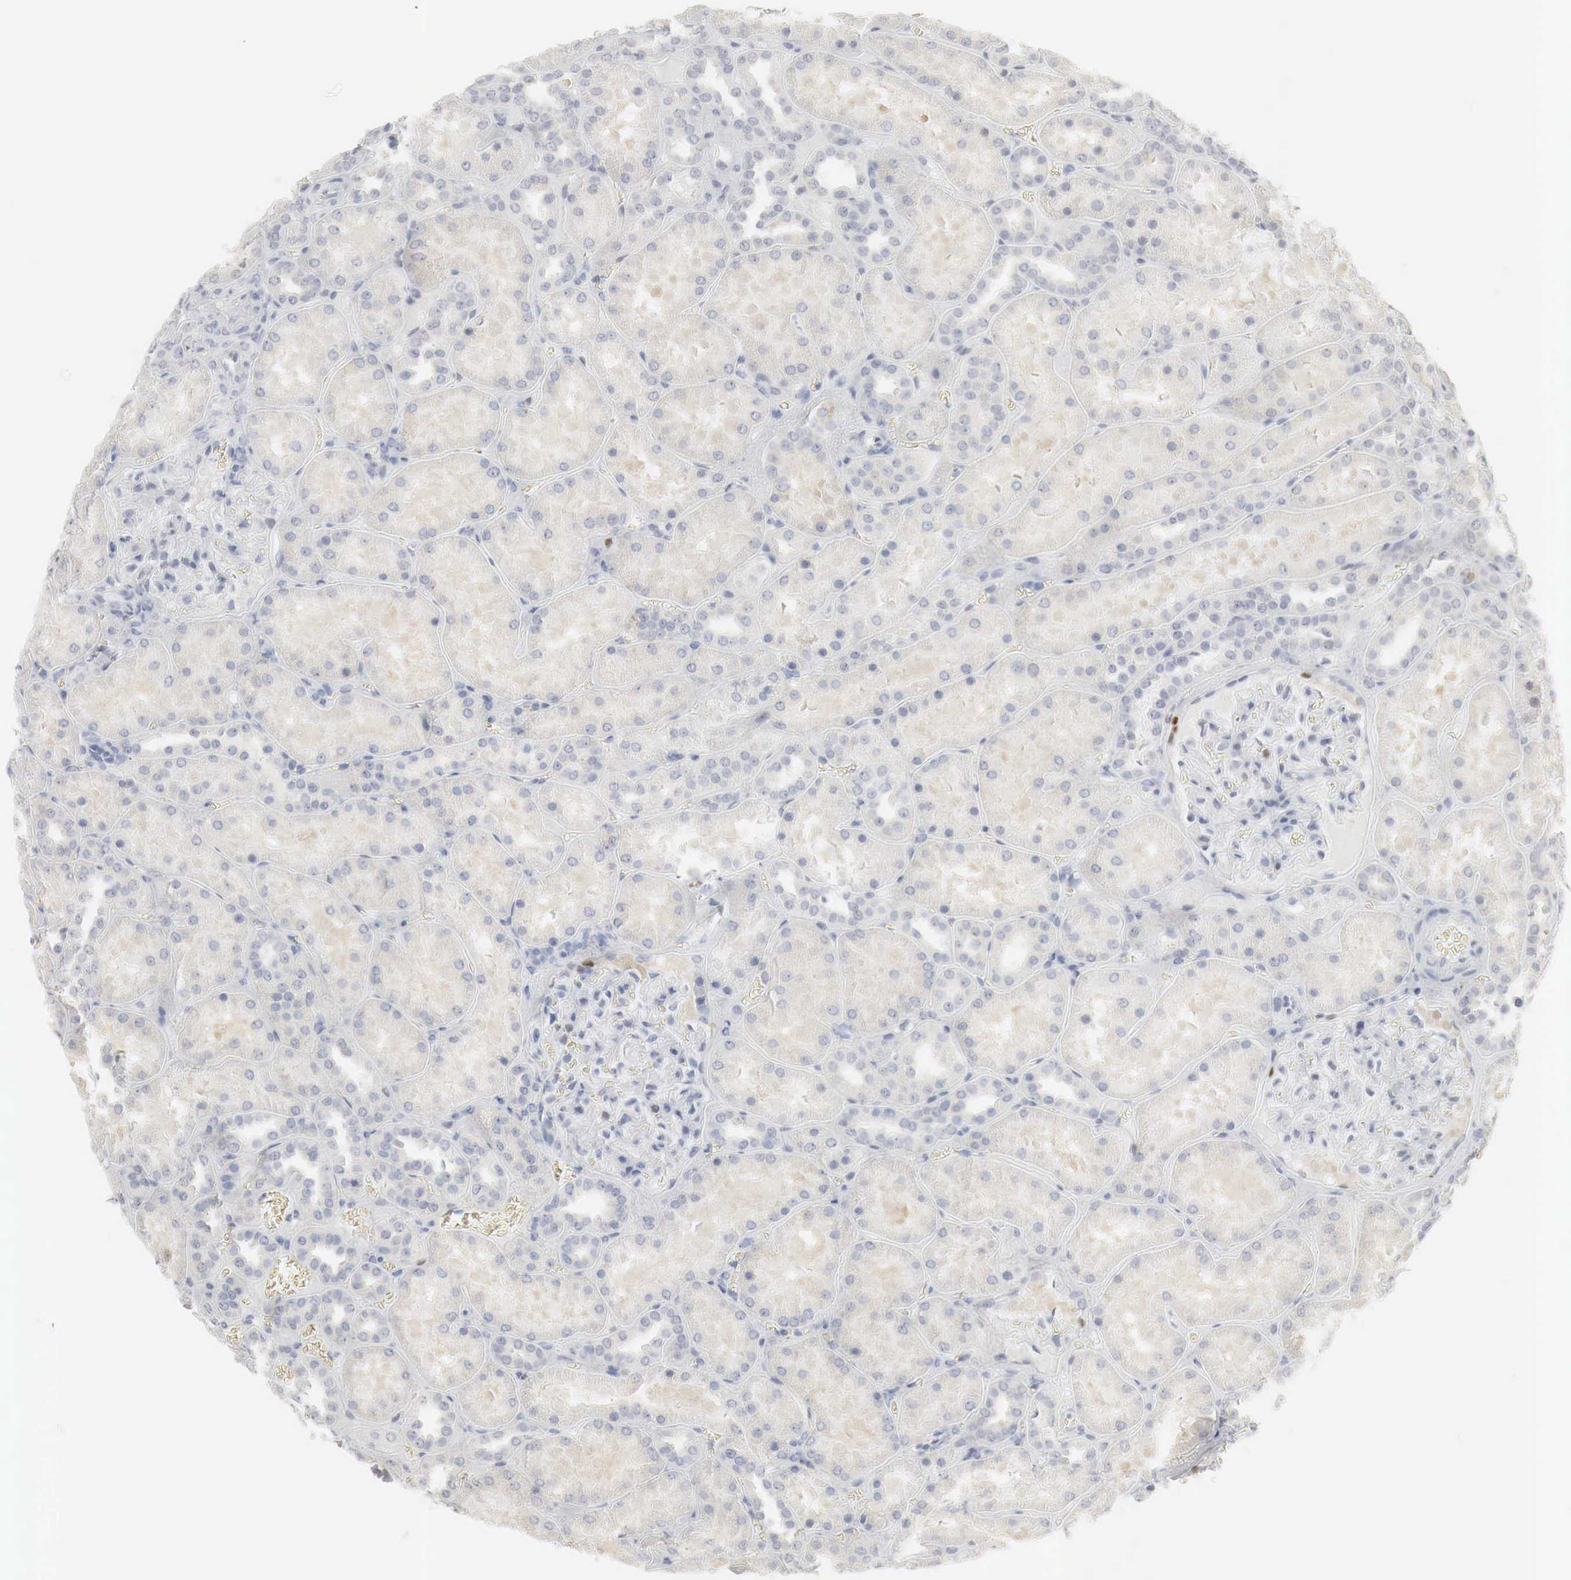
{"staining": {"intensity": "negative", "quantity": "none", "location": "none"}, "tissue": "kidney", "cell_type": "Cells in glomeruli", "image_type": "normal", "snomed": [{"axis": "morphology", "description": "Normal tissue, NOS"}, {"axis": "topography", "description": "Kidney"}], "caption": "An image of kidney stained for a protein shows no brown staining in cells in glomeruli.", "gene": "TP63", "patient": {"sex": "female", "age": 52}}